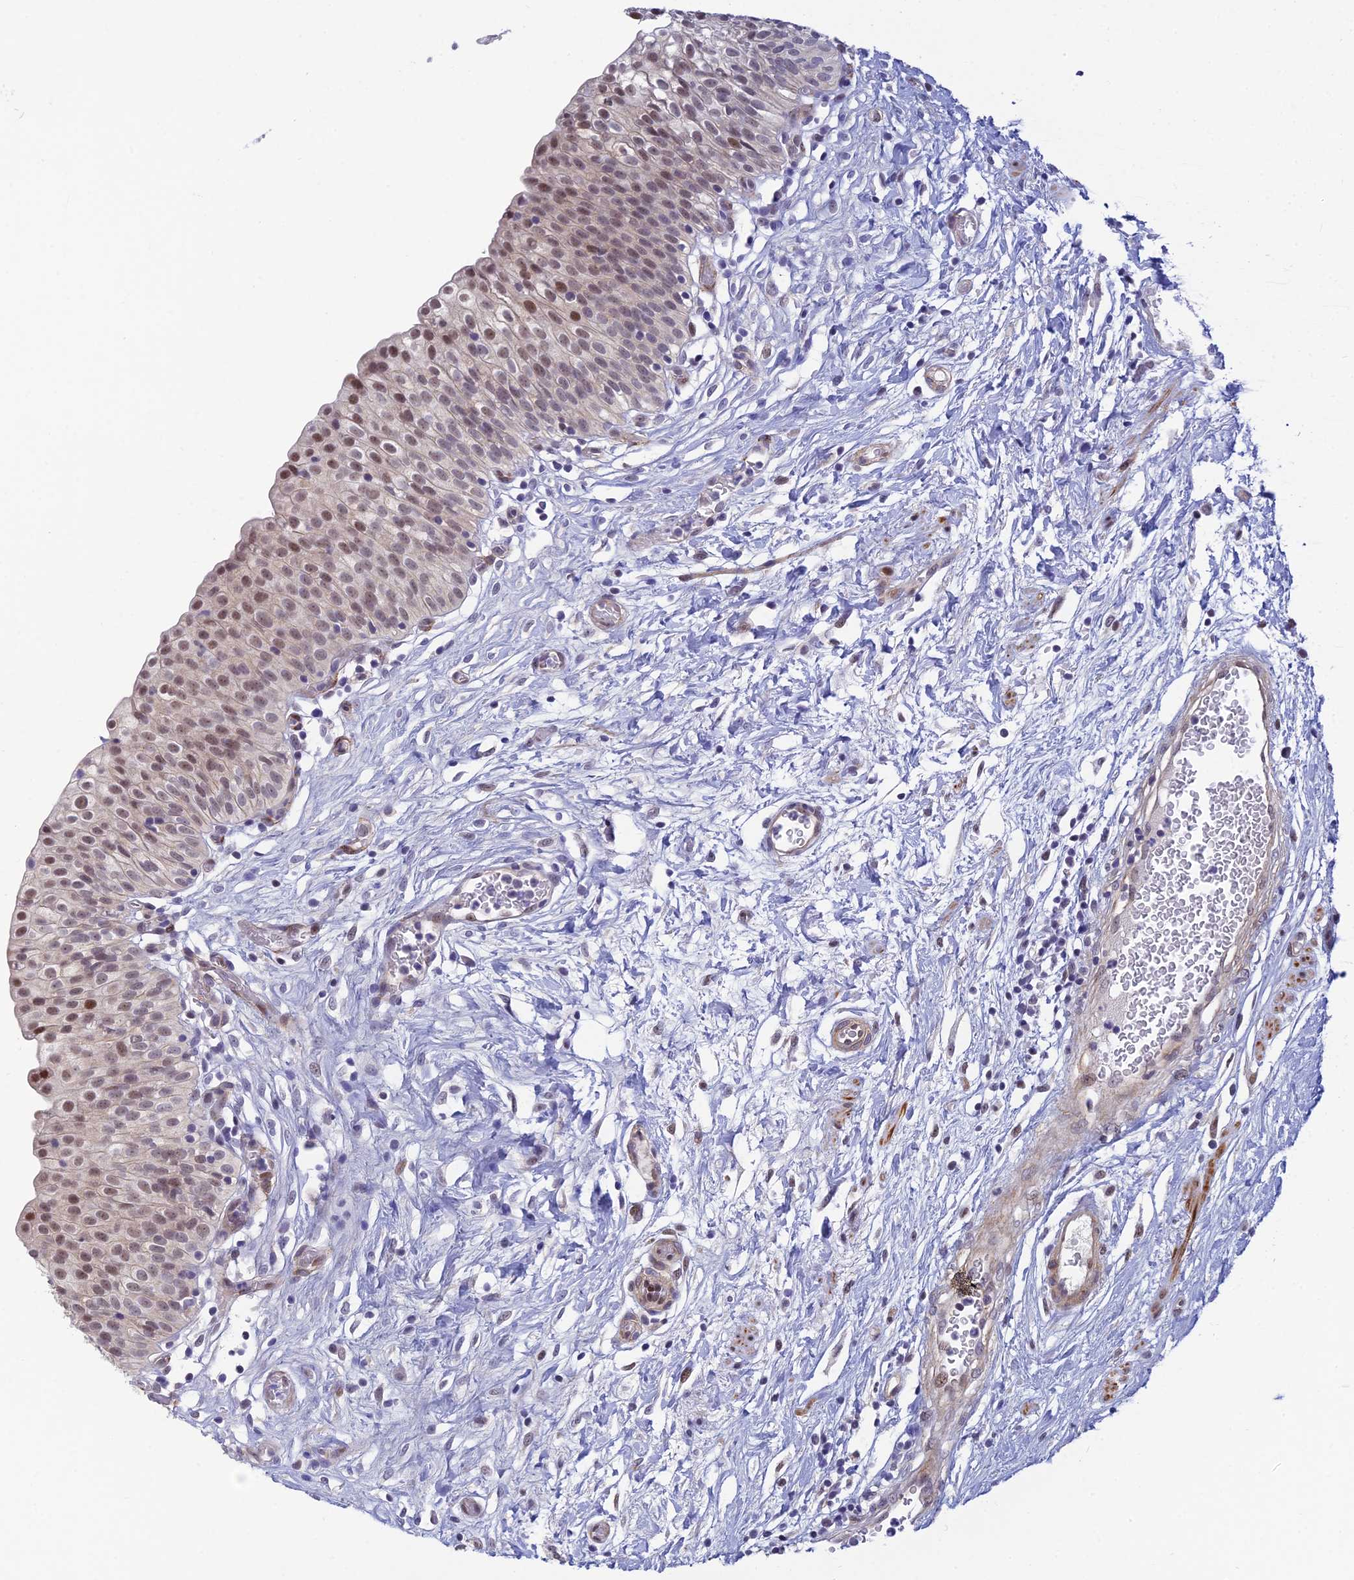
{"staining": {"intensity": "moderate", "quantity": ">75%", "location": "nuclear"}, "tissue": "urinary bladder", "cell_type": "Urothelial cells", "image_type": "normal", "snomed": [{"axis": "morphology", "description": "Normal tissue, NOS"}, {"axis": "topography", "description": "Urinary bladder"}], "caption": "A medium amount of moderate nuclear expression is identified in approximately >75% of urothelial cells in benign urinary bladder.", "gene": "CLK4", "patient": {"sex": "male", "age": 55}}